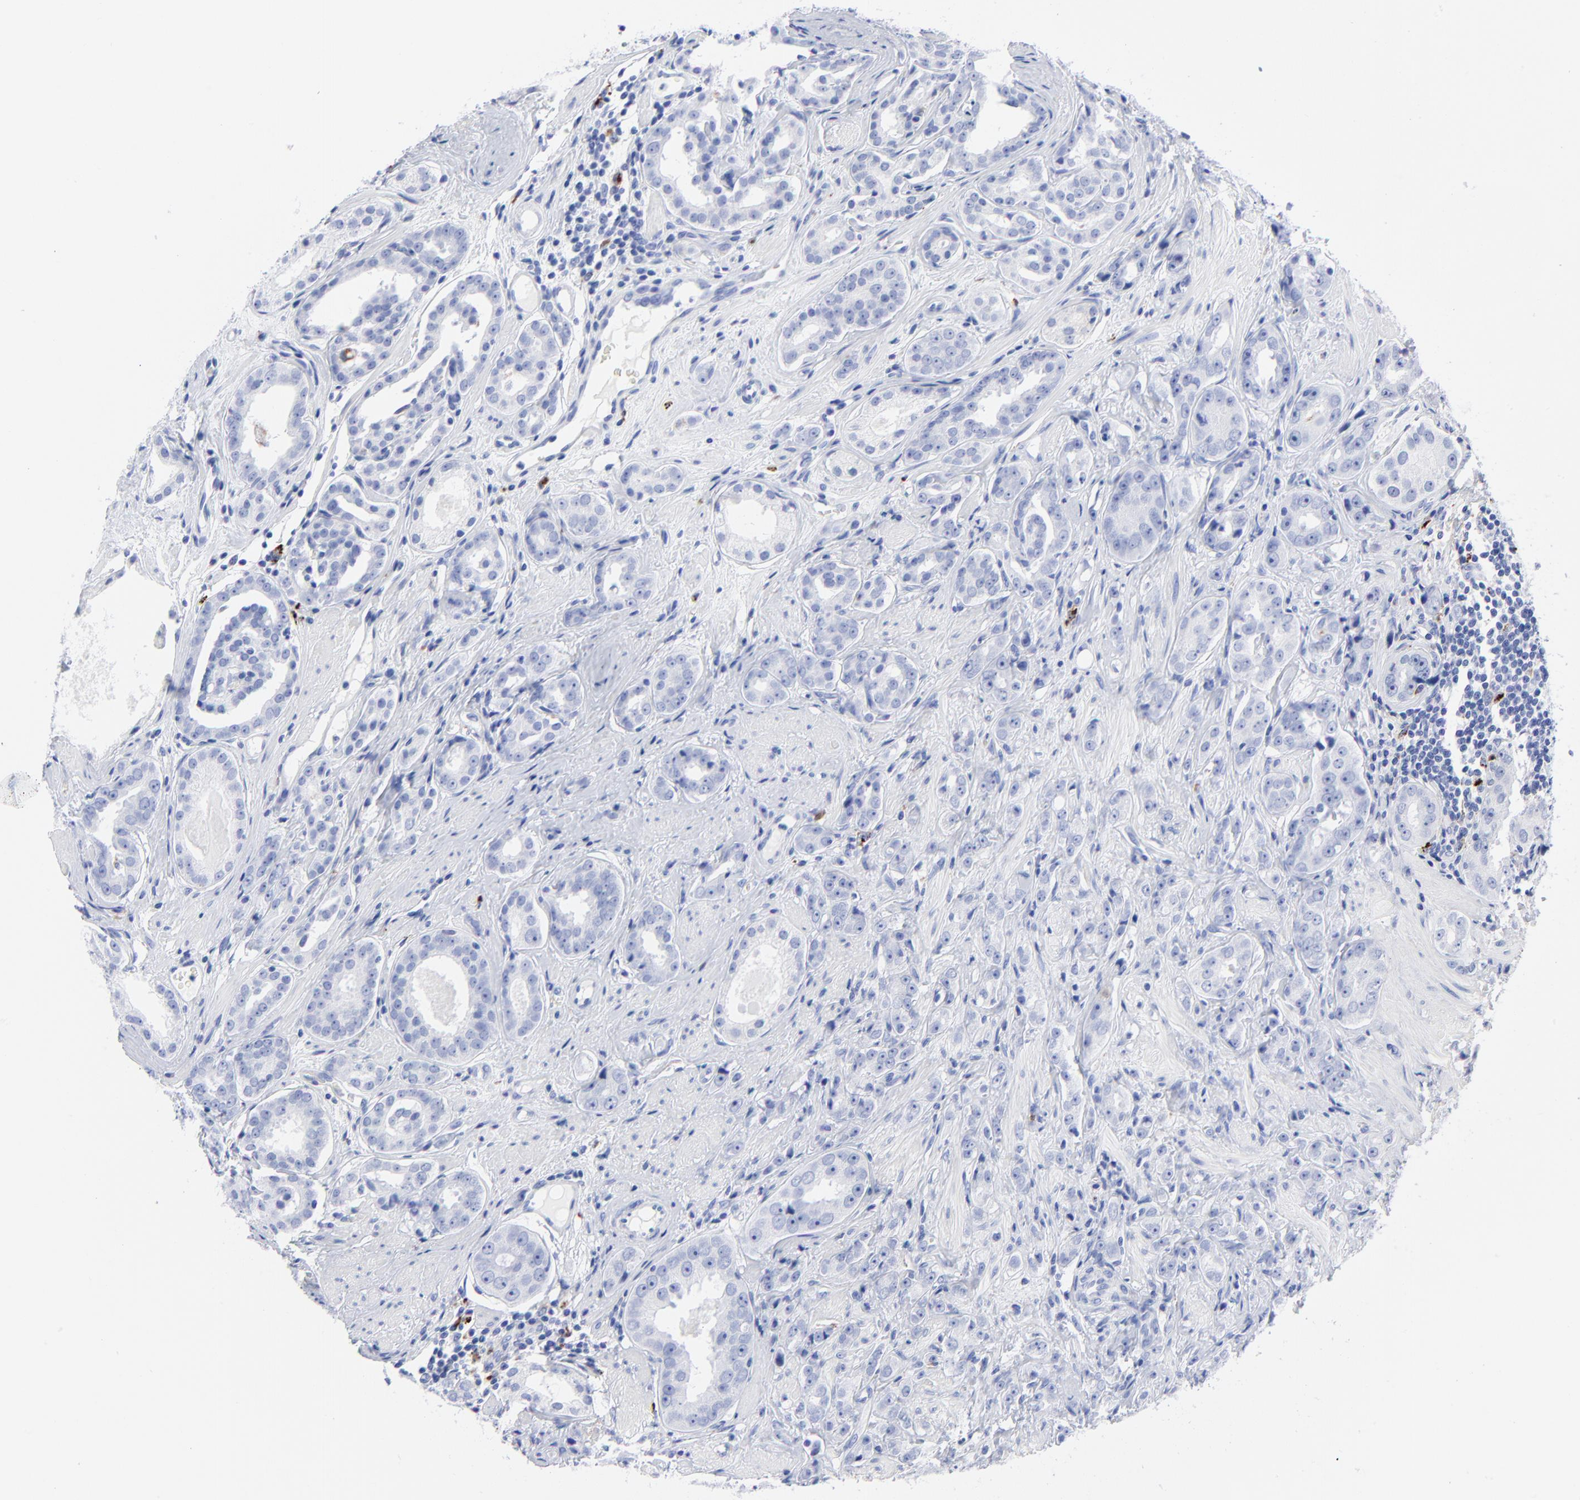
{"staining": {"intensity": "negative", "quantity": "none", "location": "none"}, "tissue": "prostate cancer", "cell_type": "Tumor cells", "image_type": "cancer", "snomed": [{"axis": "morphology", "description": "Adenocarcinoma, Medium grade"}, {"axis": "topography", "description": "Prostate"}], "caption": "There is no significant expression in tumor cells of adenocarcinoma (medium-grade) (prostate). Nuclei are stained in blue.", "gene": "CPVL", "patient": {"sex": "male", "age": 53}}